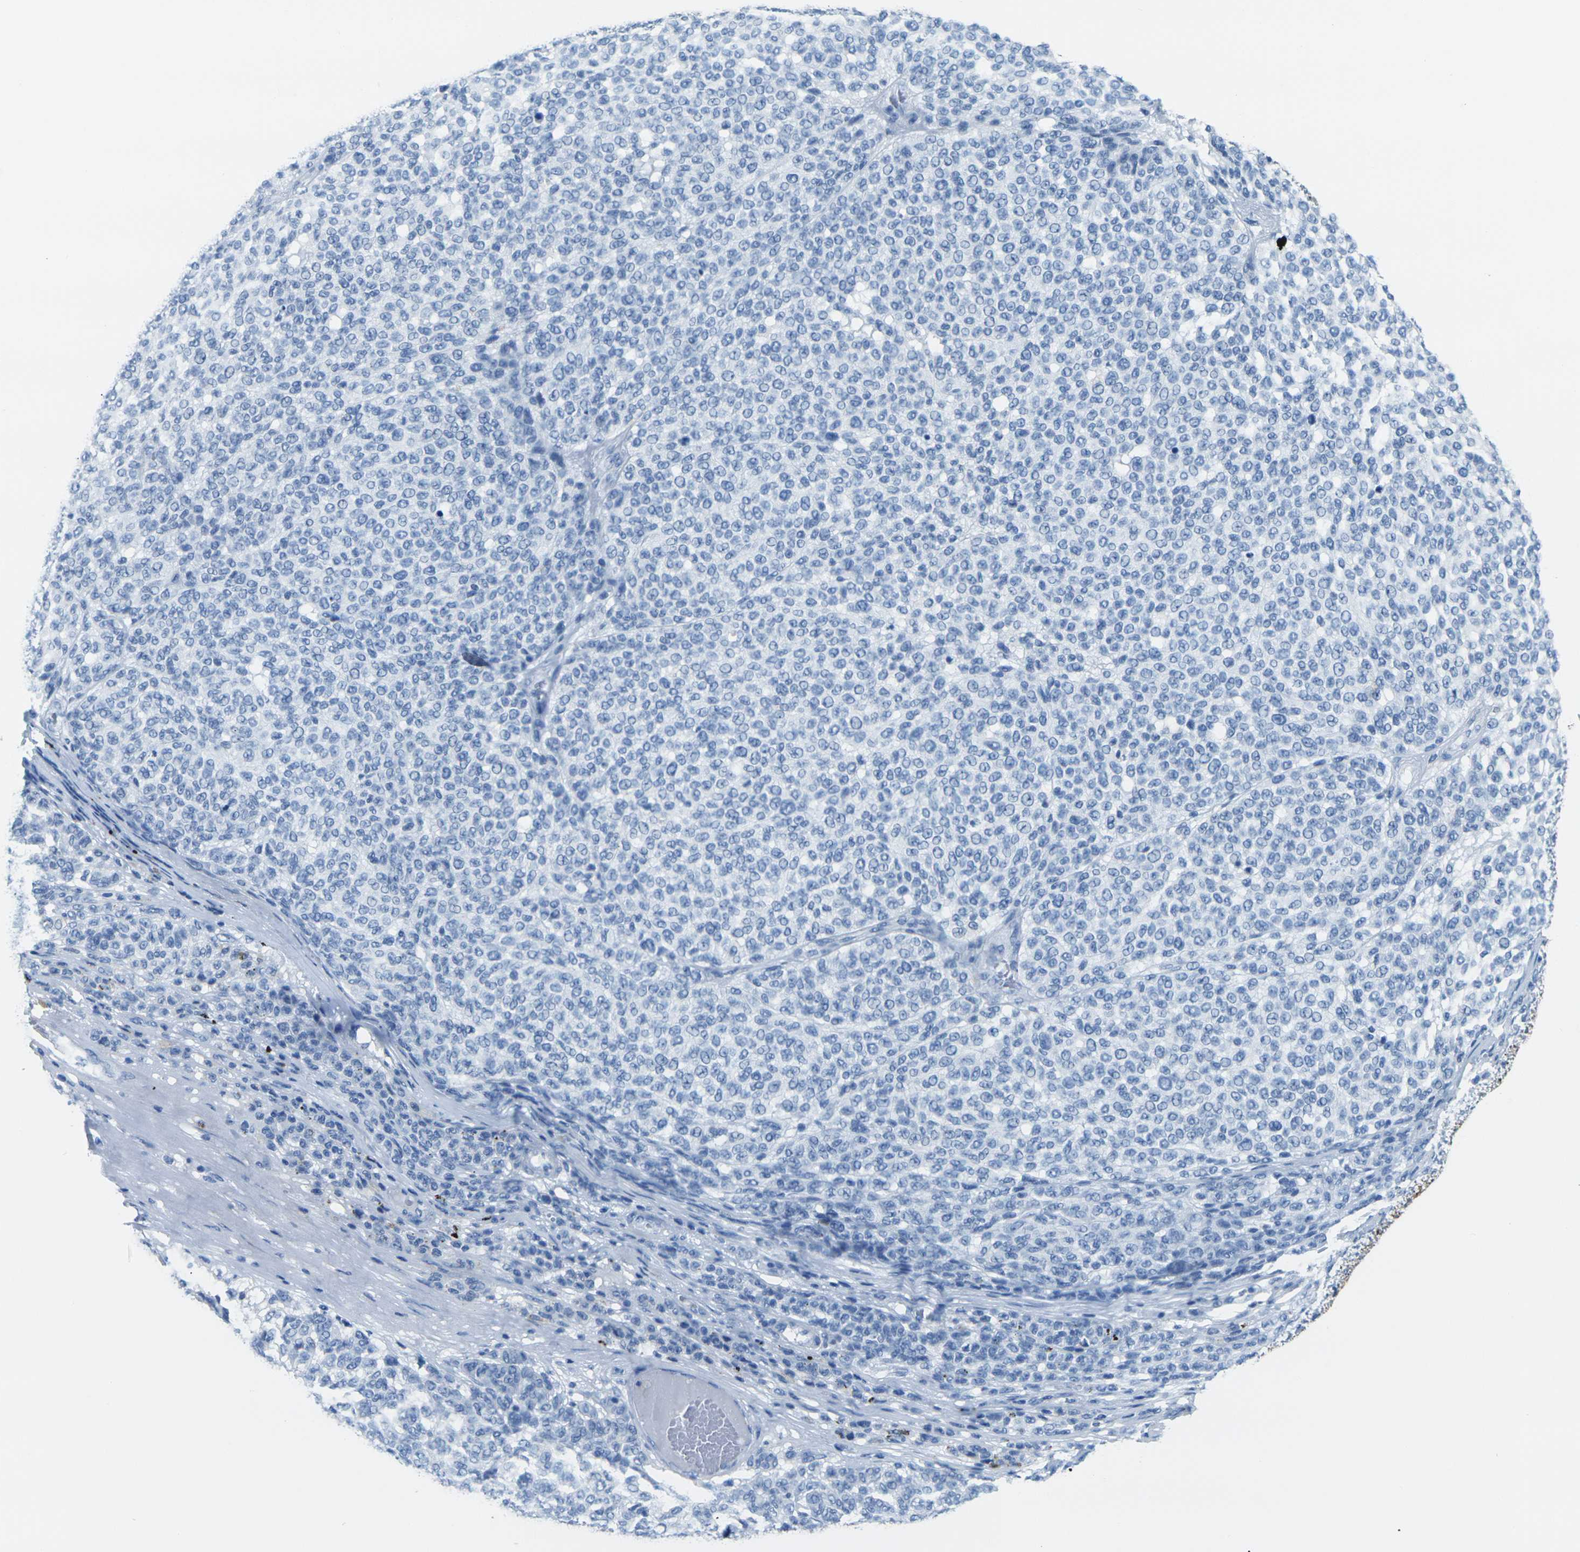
{"staining": {"intensity": "negative", "quantity": "none", "location": "none"}, "tissue": "melanoma", "cell_type": "Tumor cells", "image_type": "cancer", "snomed": [{"axis": "morphology", "description": "Malignant melanoma, NOS"}, {"axis": "topography", "description": "Skin"}], "caption": "Immunohistochemistry (IHC) micrograph of neoplastic tissue: human melanoma stained with DAB (3,3'-diaminobenzidine) exhibits no significant protein staining in tumor cells.", "gene": "CLDN7", "patient": {"sex": "male", "age": 59}}